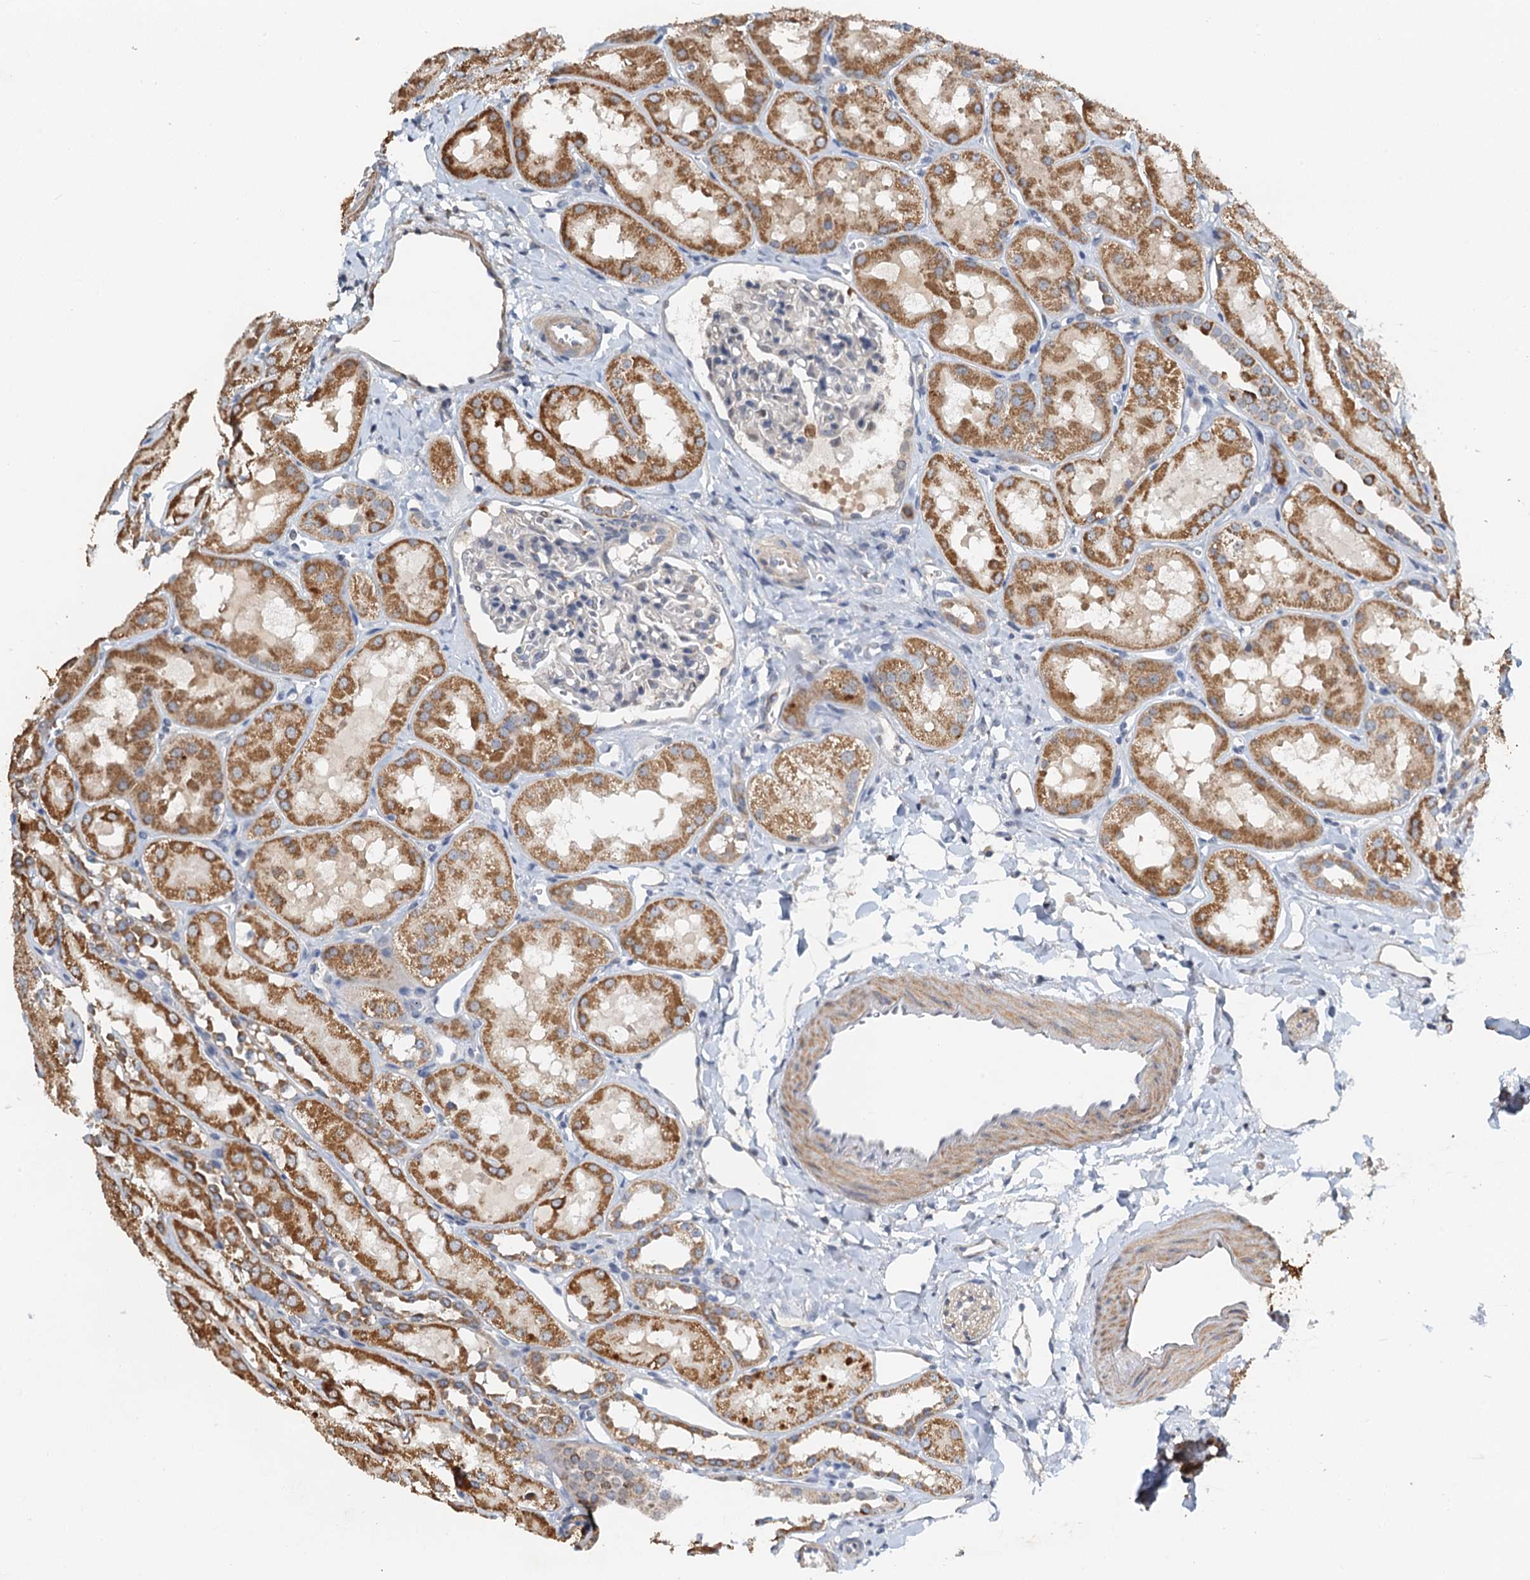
{"staining": {"intensity": "negative", "quantity": "none", "location": "none"}, "tissue": "kidney", "cell_type": "Cells in glomeruli", "image_type": "normal", "snomed": [{"axis": "morphology", "description": "Normal tissue, NOS"}, {"axis": "topography", "description": "Kidney"}, {"axis": "topography", "description": "Urinary bladder"}], "caption": "DAB immunohistochemical staining of unremarkable human kidney demonstrates no significant expression in cells in glomeruli.", "gene": "ZNF606", "patient": {"sex": "male", "age": 16}}